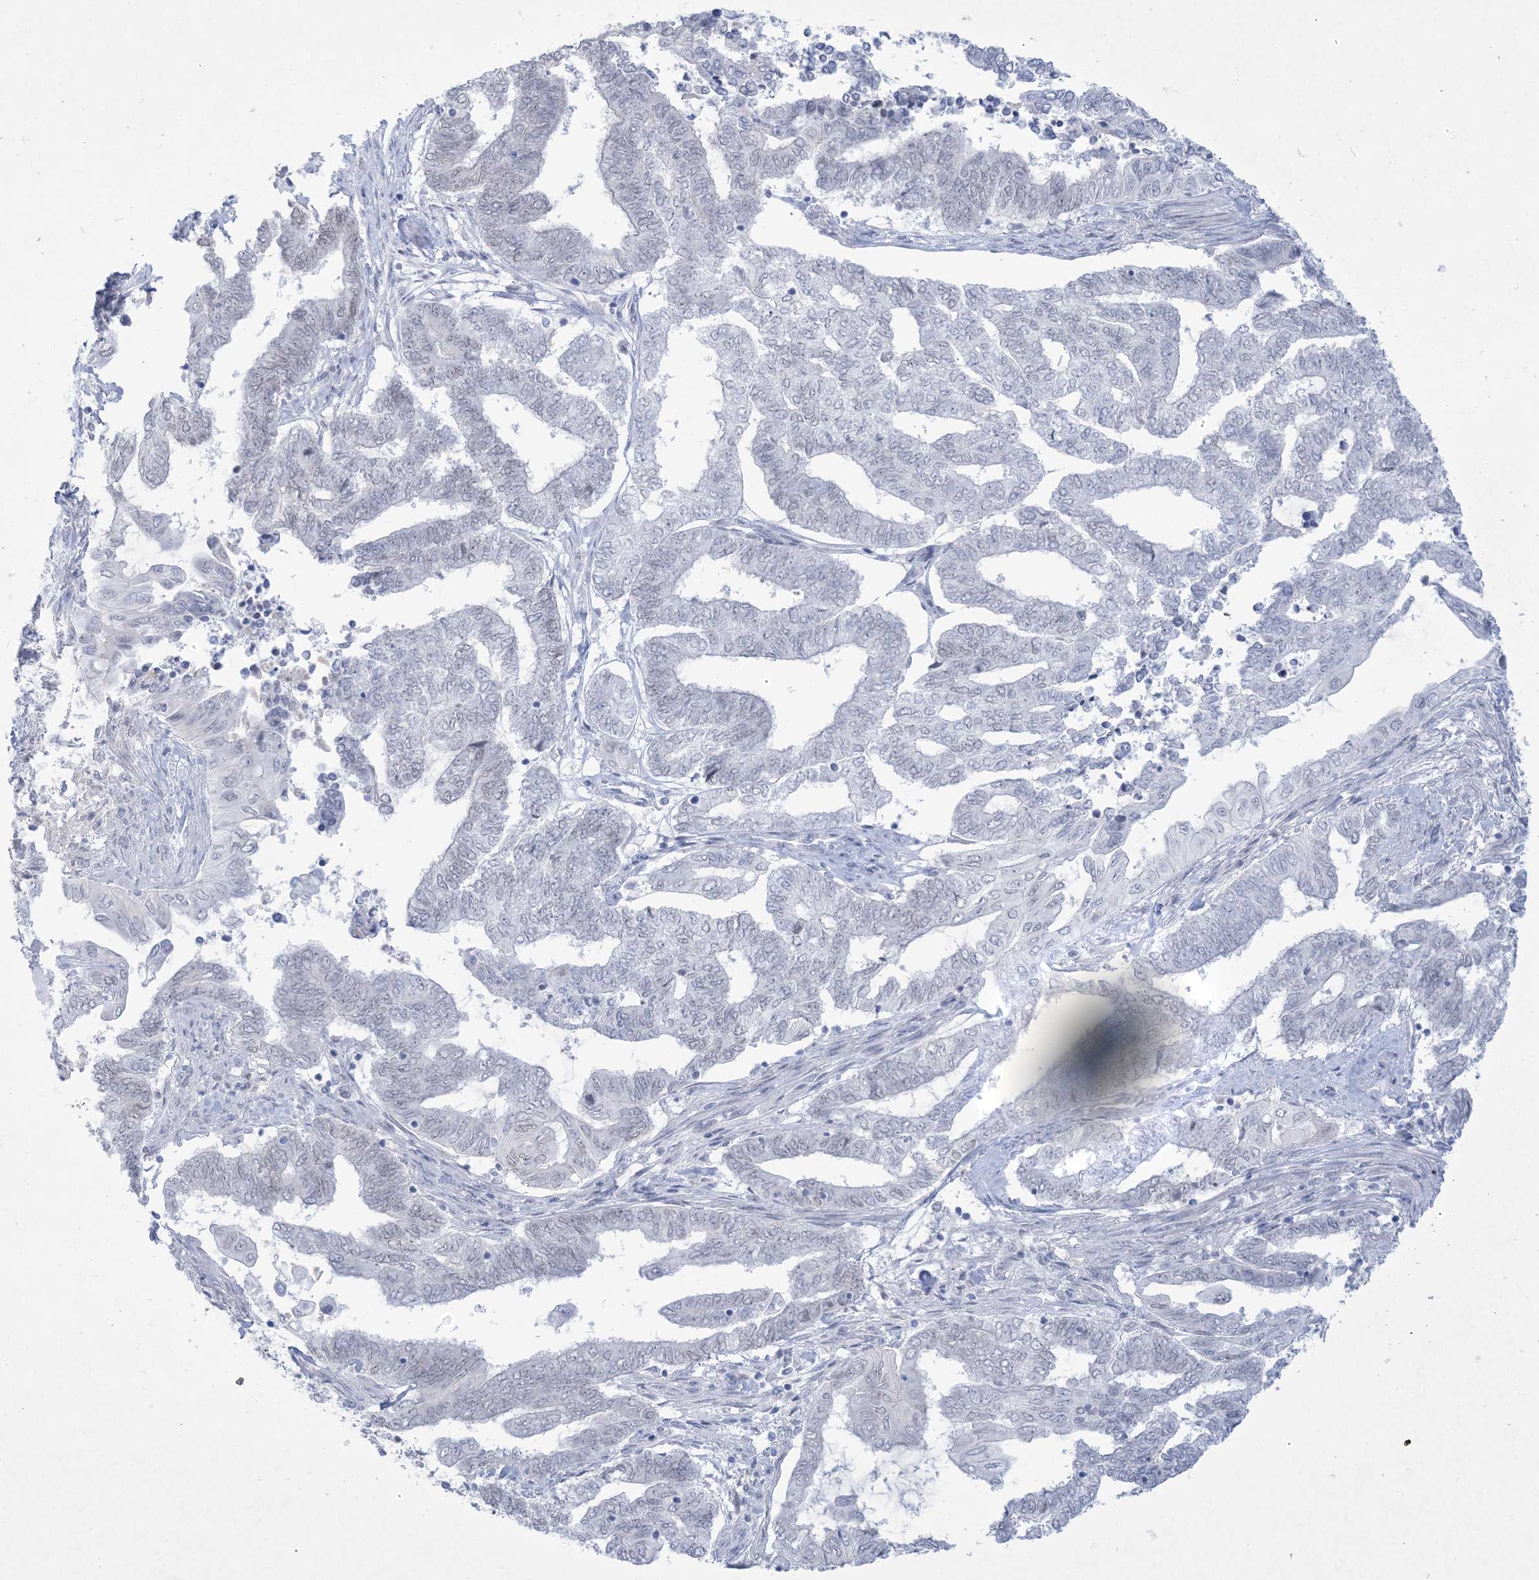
{"staining": {"intensity": "negative", "quantity": "none", "location": "none"}, "tissue": "endometrial cancer", "cell_type": "Tumor cells", "image_type": "cancer", "snomed": [{"axis": "morphology", "description": "Adenocarcinoma, NOS"}, {"axis": "topography", "description": "Uterus"}, {"axis": "topography", "description": "Endometrium"}], "caption": "DAB (3,3'-diaminobenzidine) immunohistochemical staining of human adenocarcinoma (endometrial) displays no significant staining in tumor cells.", "gene": "HOMEZ", "patient": {"sex": "female", "age": 70}}